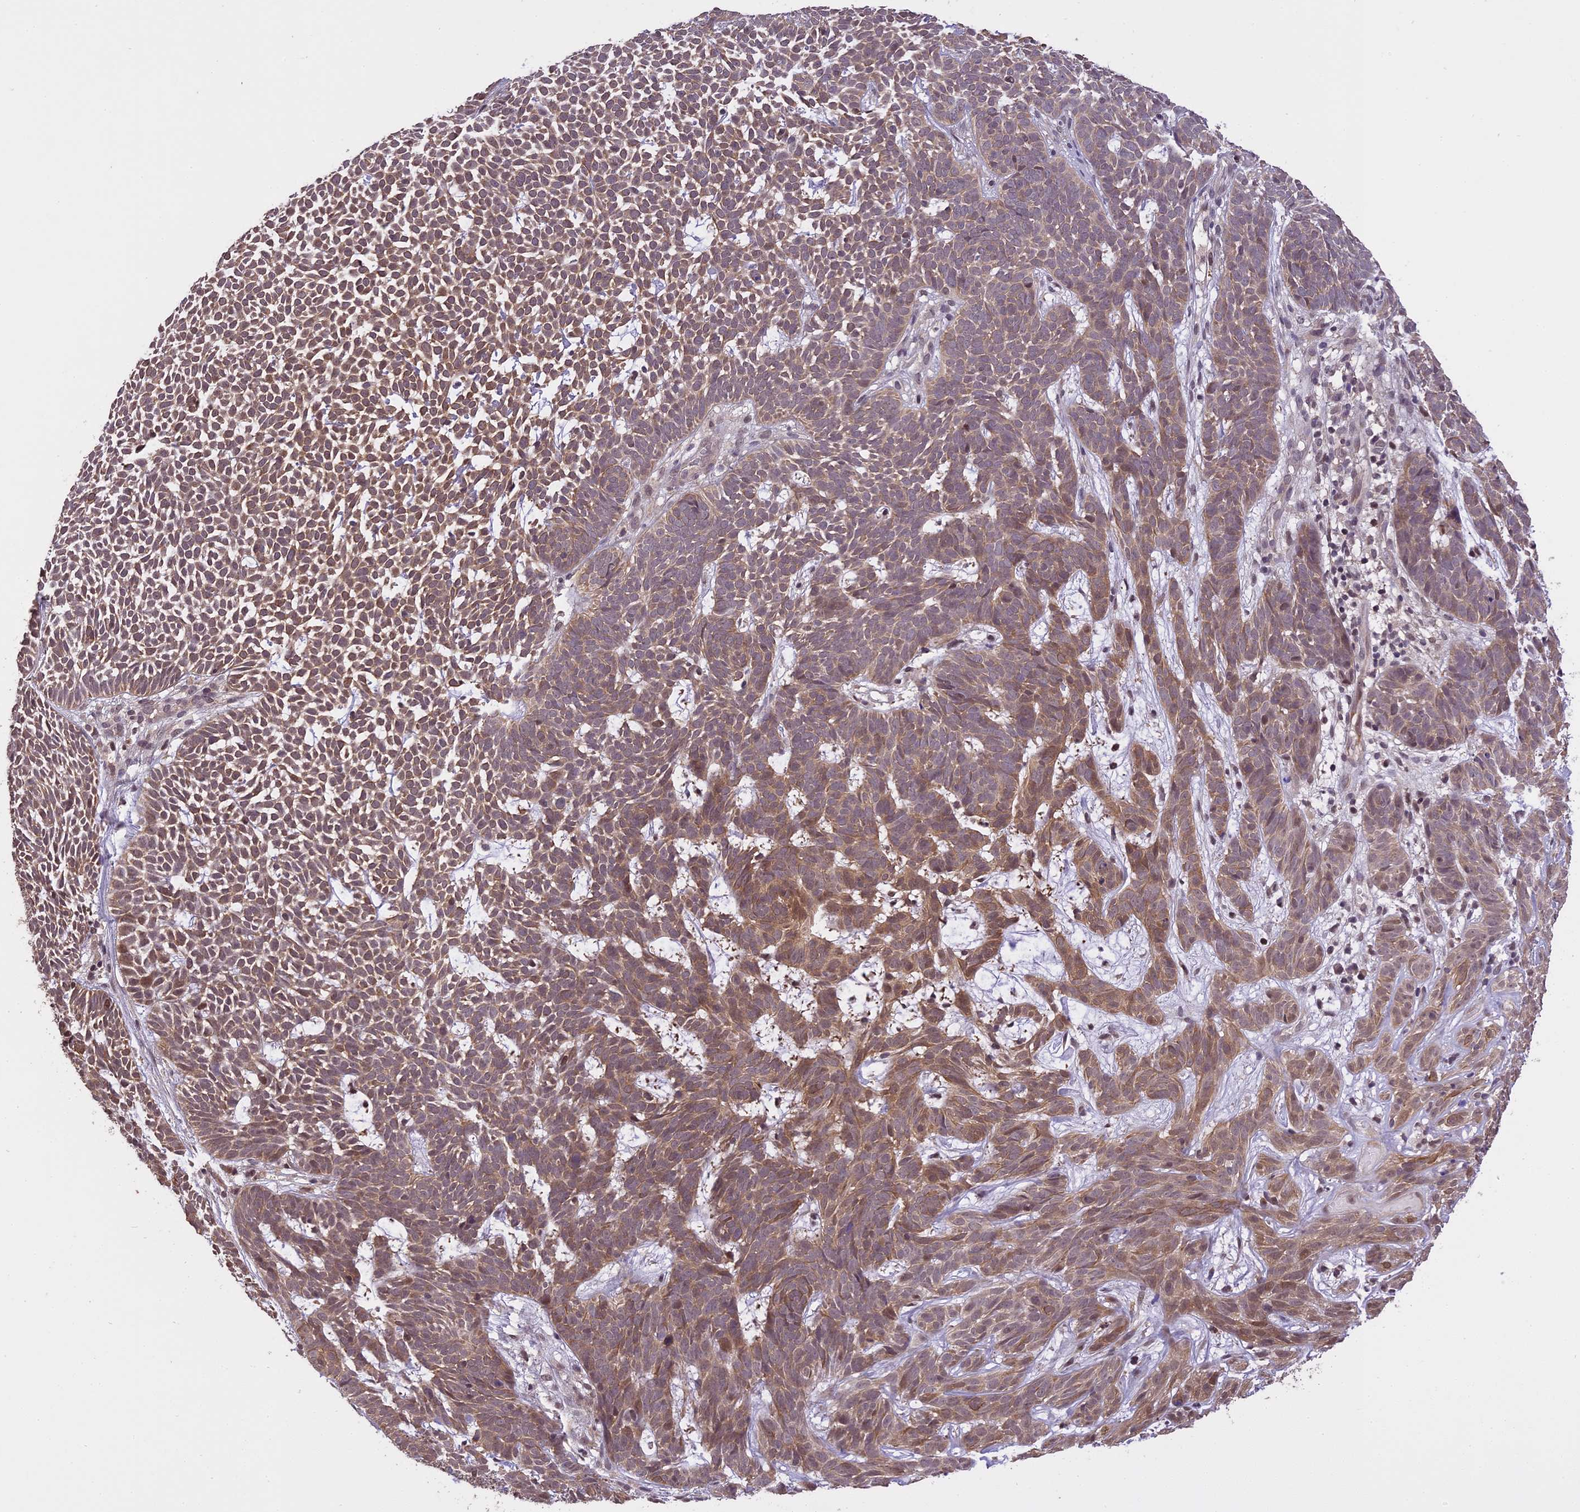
{"staining": {"intensity": "moderate", "quantity": ">75%", "location": "cytoplasmic/membranous"}, "tissue": "skin cancer", "cell_type": "Tumor cells", "image_type": "cancer", "snomed": [{"axis": "morphology", "description": "Basal cell carcinoma"}, {"axis": "topography", "description": "Skin"}], "caption": "Immunohistochemical staining of skin basal cell carcinoma shows medium levels of moderate cytoplasmic/membranous protein expression in about >75% of tumor cells.", "gene": "TIGD7", "patient": {"sex": "female", "age": 78}}